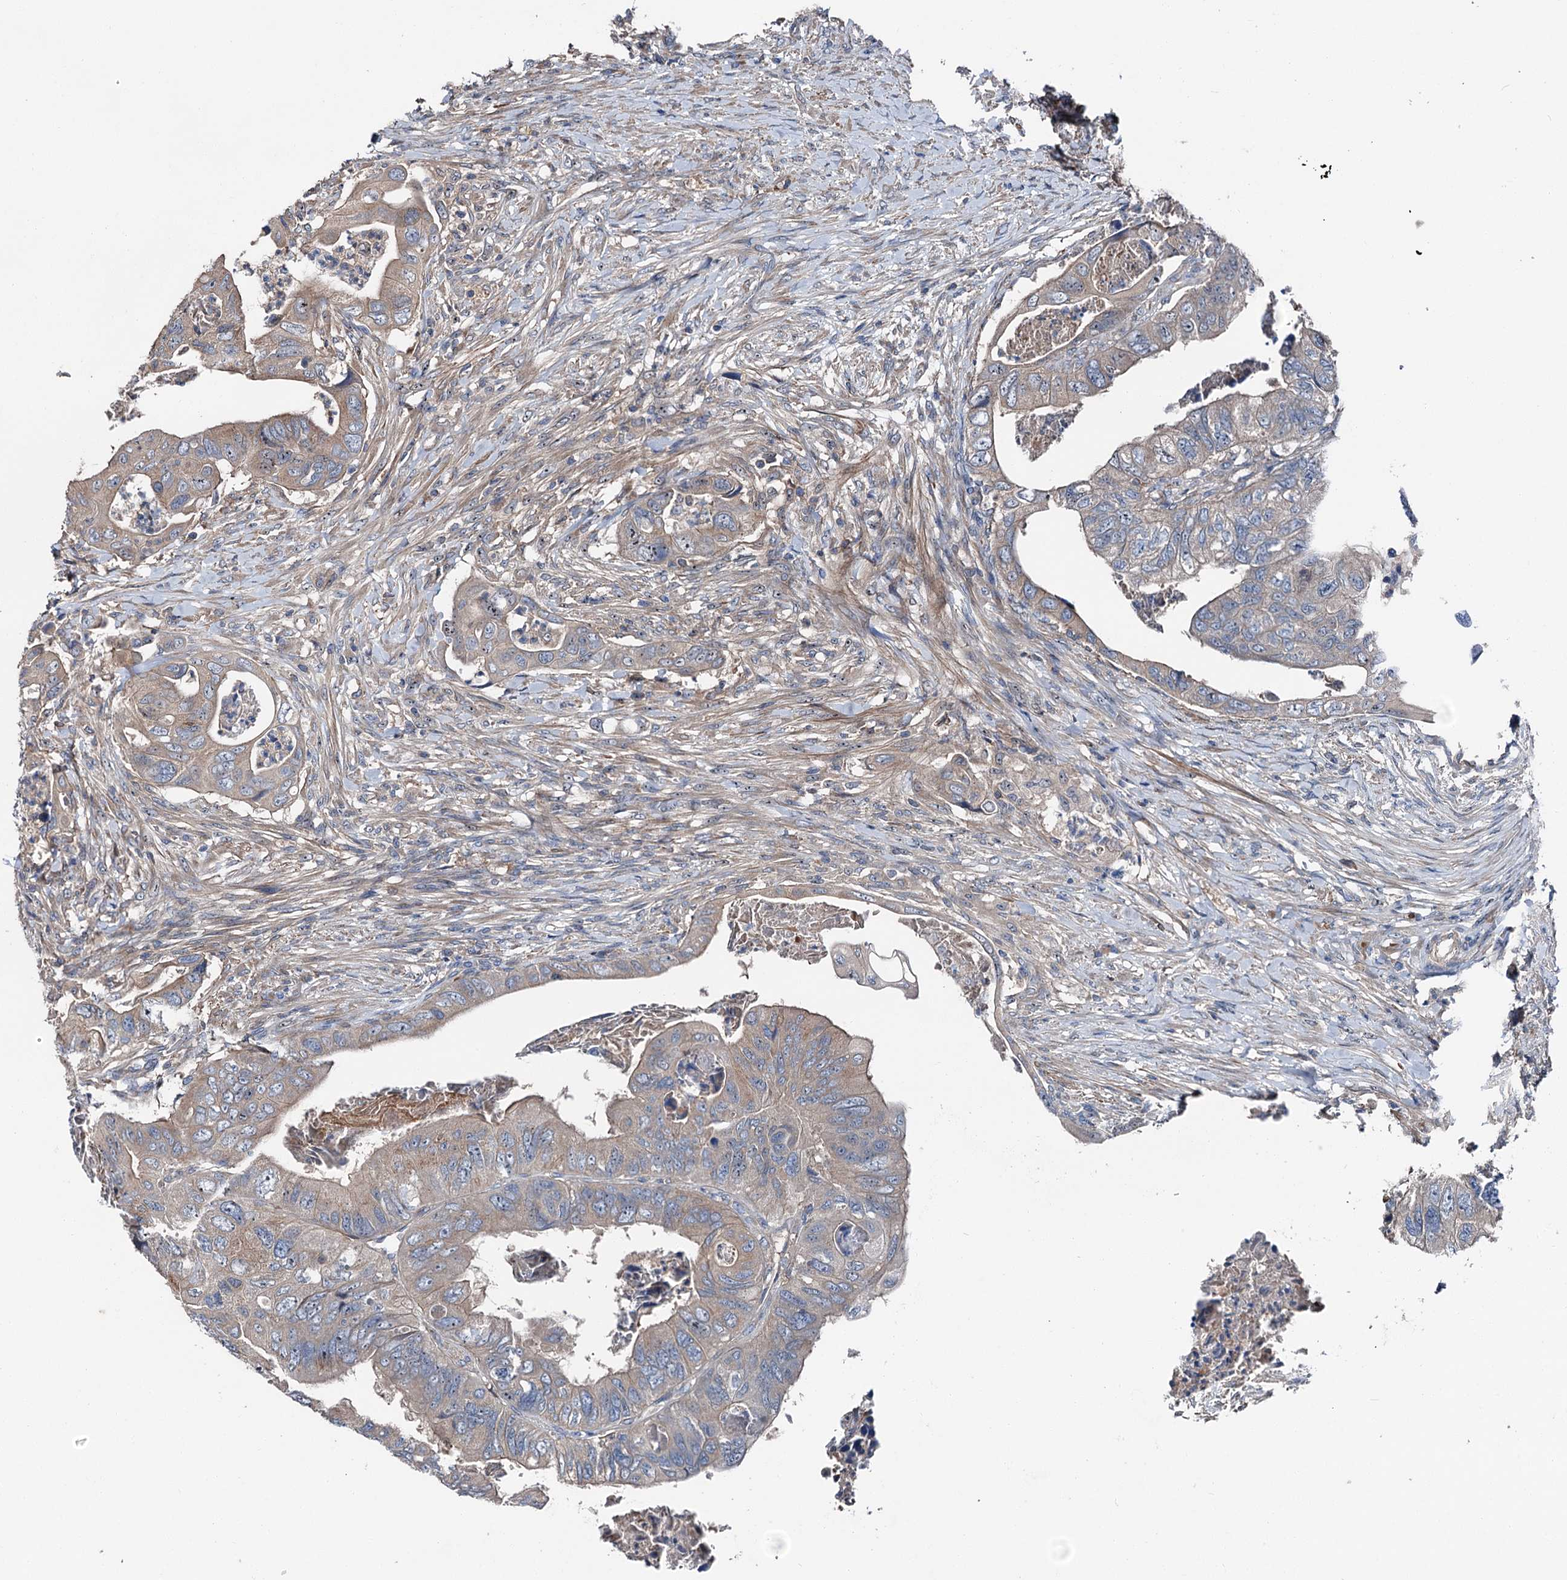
{"staining": {"intensity": "weak", "quantity": "25%-75%", "location": "cytoplasmic/membranous"}, "tissue": "colorectal cancer", "cell_type": "Tumor cells", "image_type": "cancer", "snomed": [{"axis": "morphology", "description": "Adenocarcinoma, NOS"}, {"axis": "topography", "description": "Rectum"}], "caption": "A micrograph of colorectal cancer stained for a protein reveals weak cytoplasmic/membranous brown staining in tumor cells.", "gene": "SLC22A25", "patient": {"sex": "male", "age": 63}}